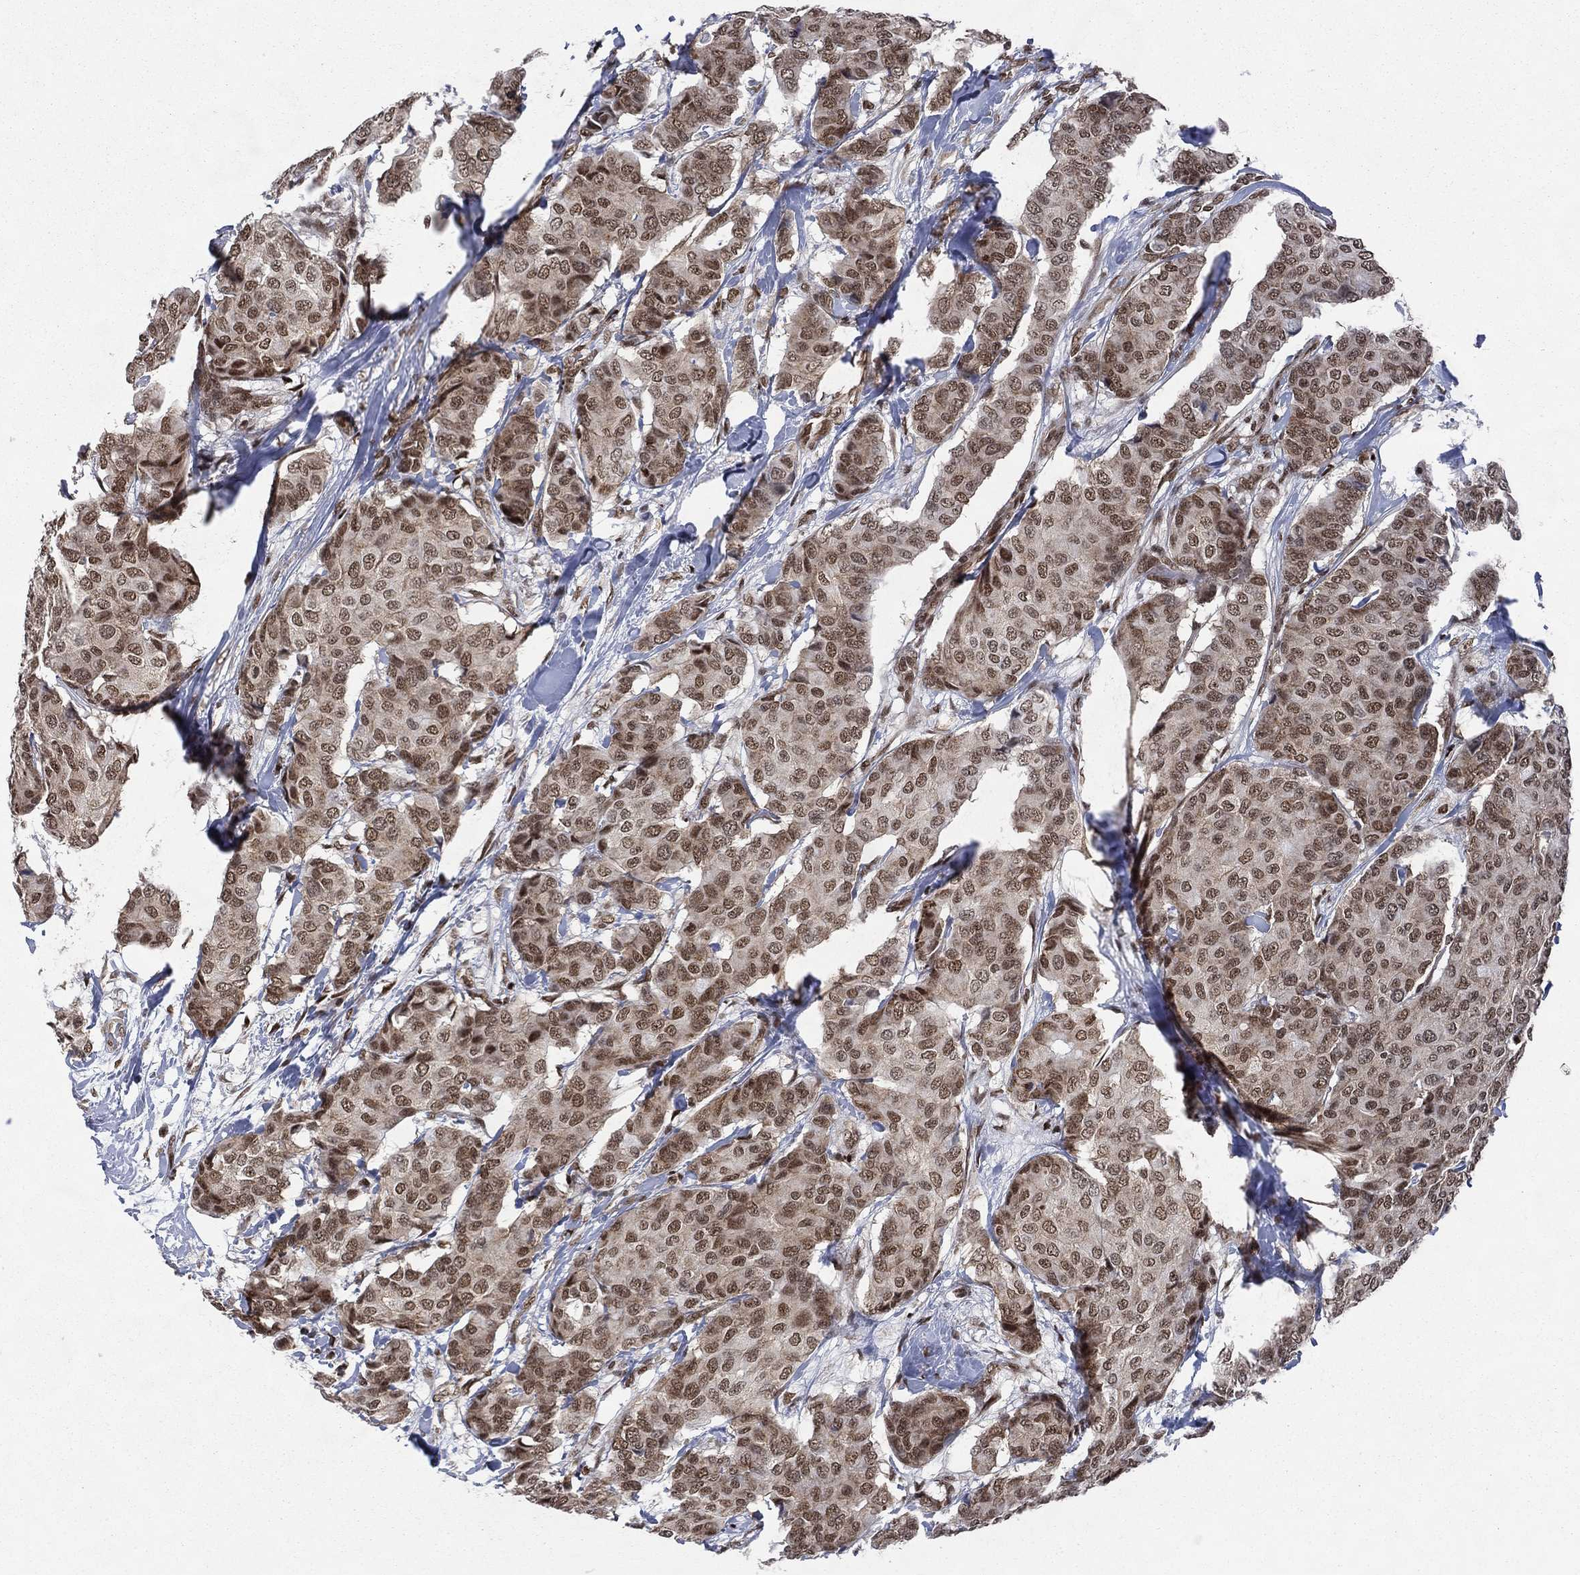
{"staining": {"intensity": "moderate", "quantity": ">75%", "location": "cytoplasmic/membranous,nuclear"}, "tissue": "breast cancer", "cell_type": "Tumor cells", "image_type": "cancer", "snomed": [{"axis": "morphology", "description": "Duct carcinoma"}, {"axis": "topography", "description": "Breast"}], "caption": "Immunohistochemical staining of human breast infiltrating ductal carcinoma reveals medium levels of moderate cytoplasmic/membranous and nuclear positivity in about >75% of tumor cells. The staining is performed using DAB (3,3'-diaminobenzidine) brown chromogen to label protein expression. The nuclei are counter-stained blue using hematoxylin.", "gene": "FUBP3", "patient": {"sex": "female", "age": 75}}